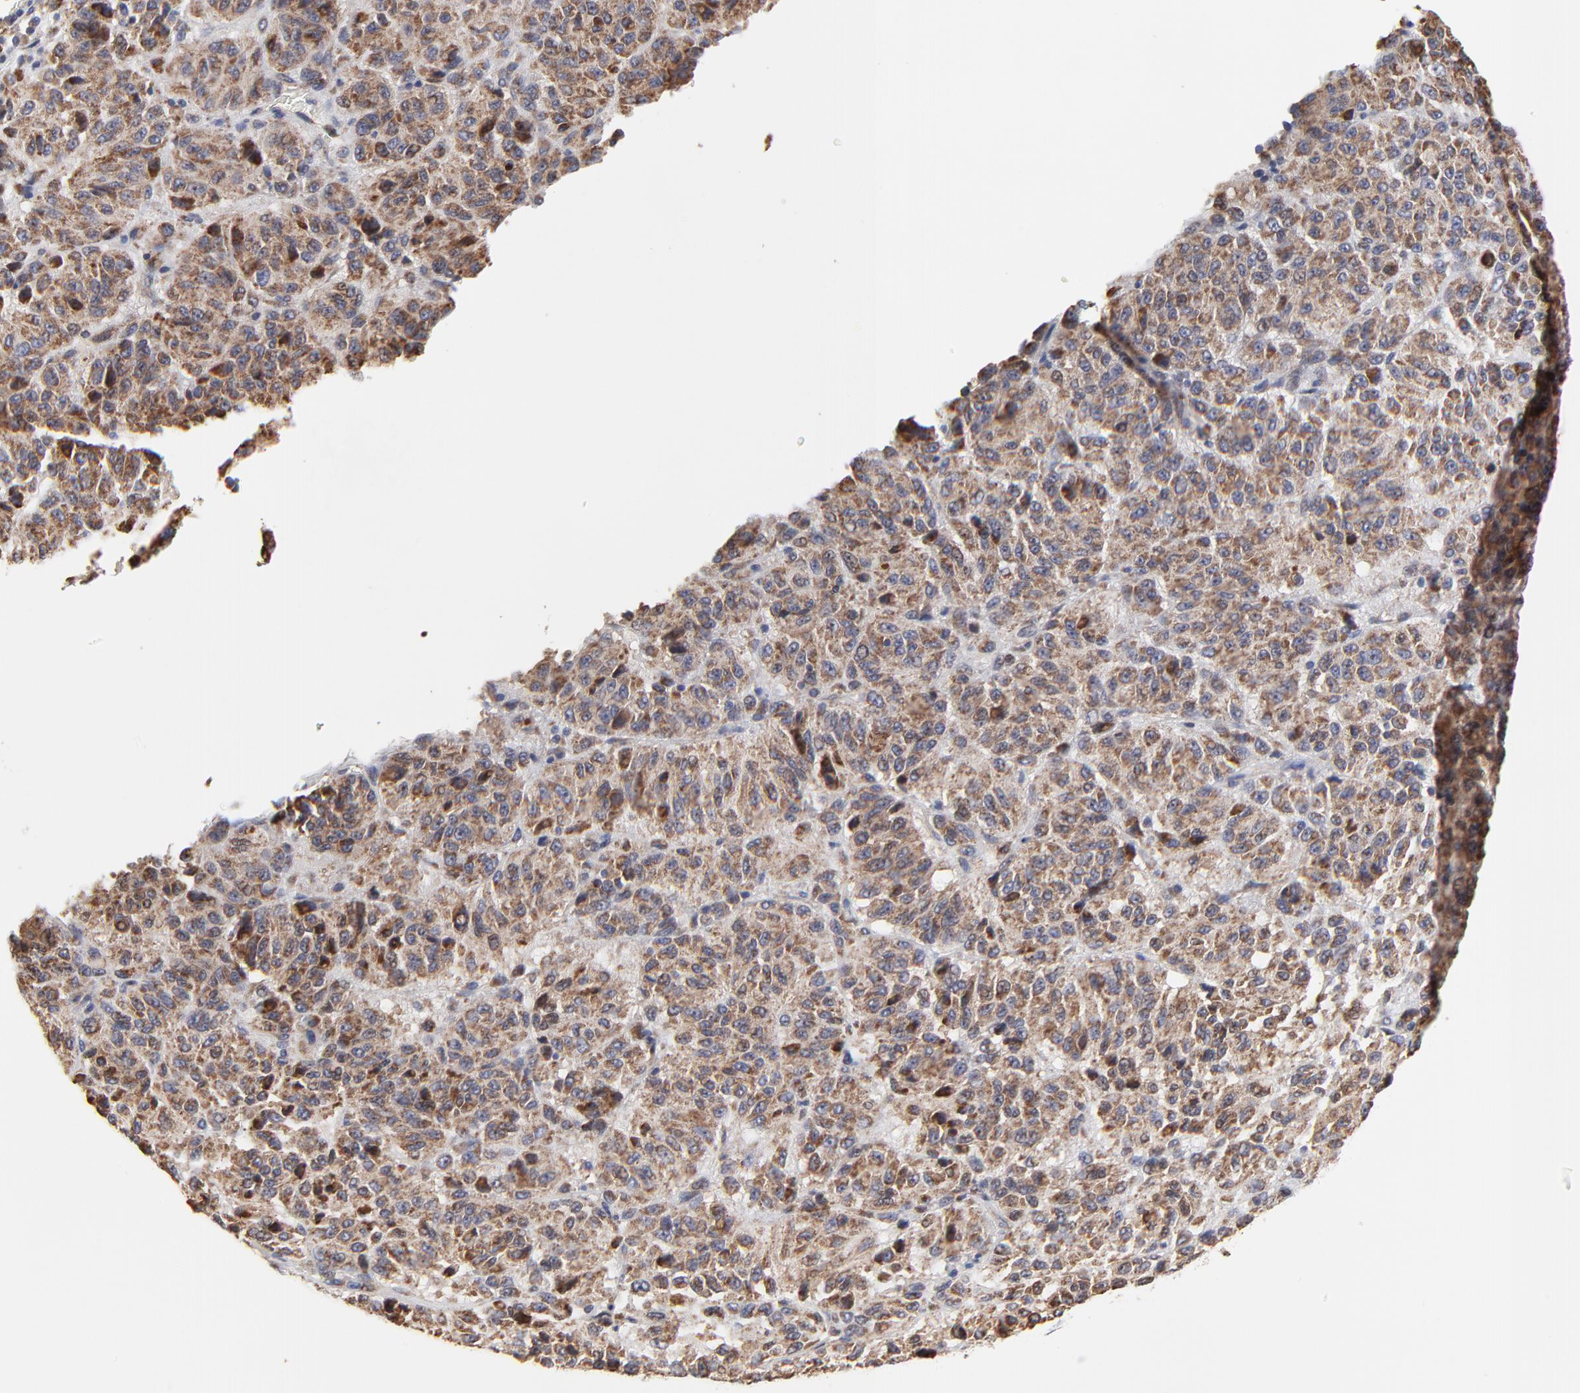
{"staining": {"intensity": "weak", "quantity": ">75%", "location": "cytoplasmic/membranous"}, "tissue": "melanoma", "cell_type": "Tumor cells", "image_type": "cancer", "snomed": [{"axis": "morphology", "description": "Malignant melanoma, Metastatic site"}, {"axis": "topography", "description": "Lung"}], "caption": "Protein staining reveals weak cytoplasmic/membranous staining in approximately >75% of tumor cells in malignant melanoma (metastatic site). (Stains: DAB (3,3'-diaminobenzidine) in brown, nuclei in blue, Microscopy: brightfield microscopy at high magnification).", "gene": "ZNF550", "patient": {"sex": "male", "age": 64}}